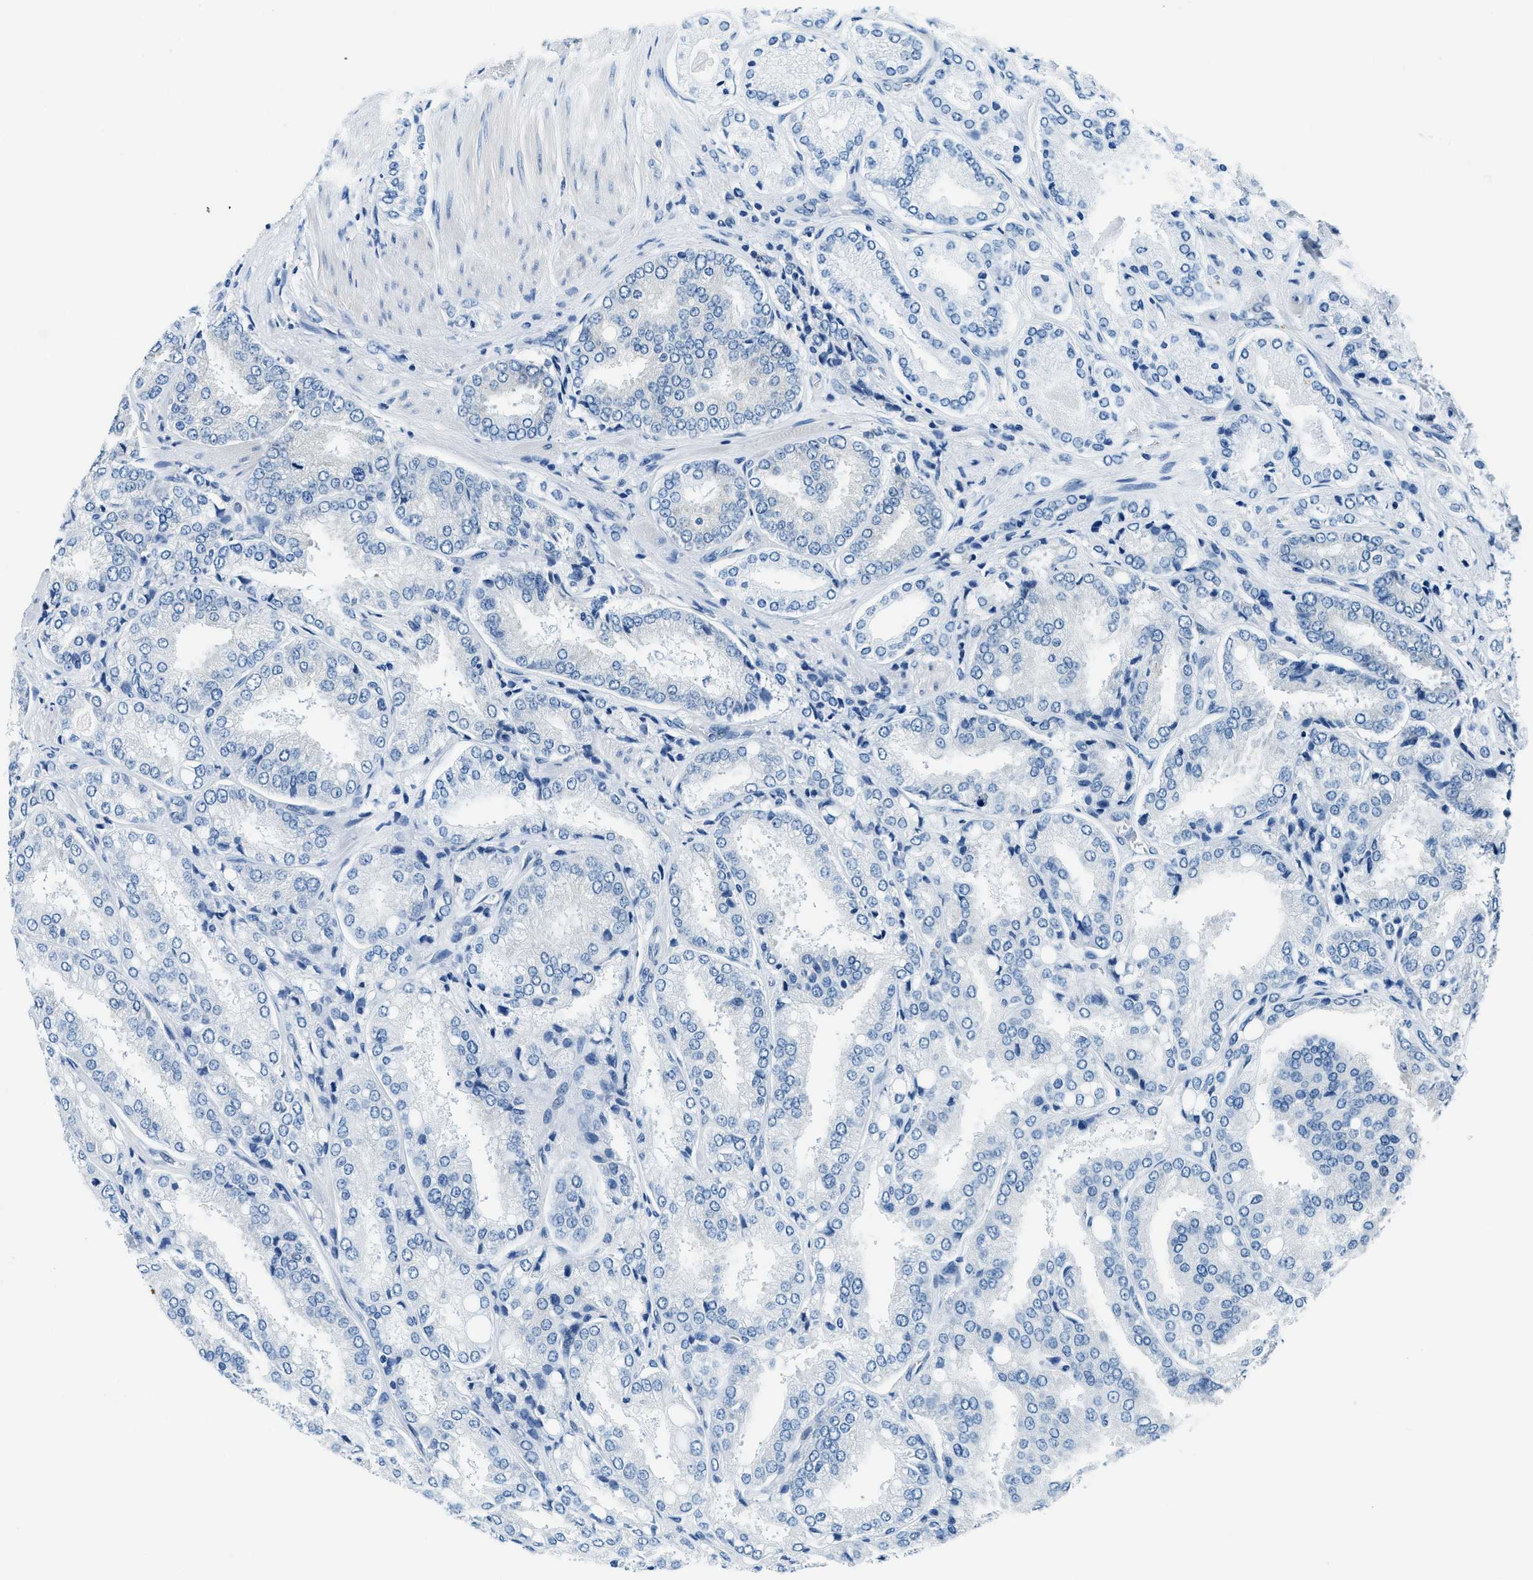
{"staining": {"intensity": "negative", "quantity": "none", "location": "none"}, "tissue": "prostate cancer", "cell_type": "Tumor cells", "image_type": "cancer", "snomed": [{"axis": "morphology", "description": "Adenocarcinoma, High grade"}, {"axis": "topography", "description": "Prostate"}], "caption": "Immunohistochemical staining of prostate cancer displays no significant positivity in tumor cells.", "gene": "UBAC2", "patient": {"sex": "male", "age": 50}}